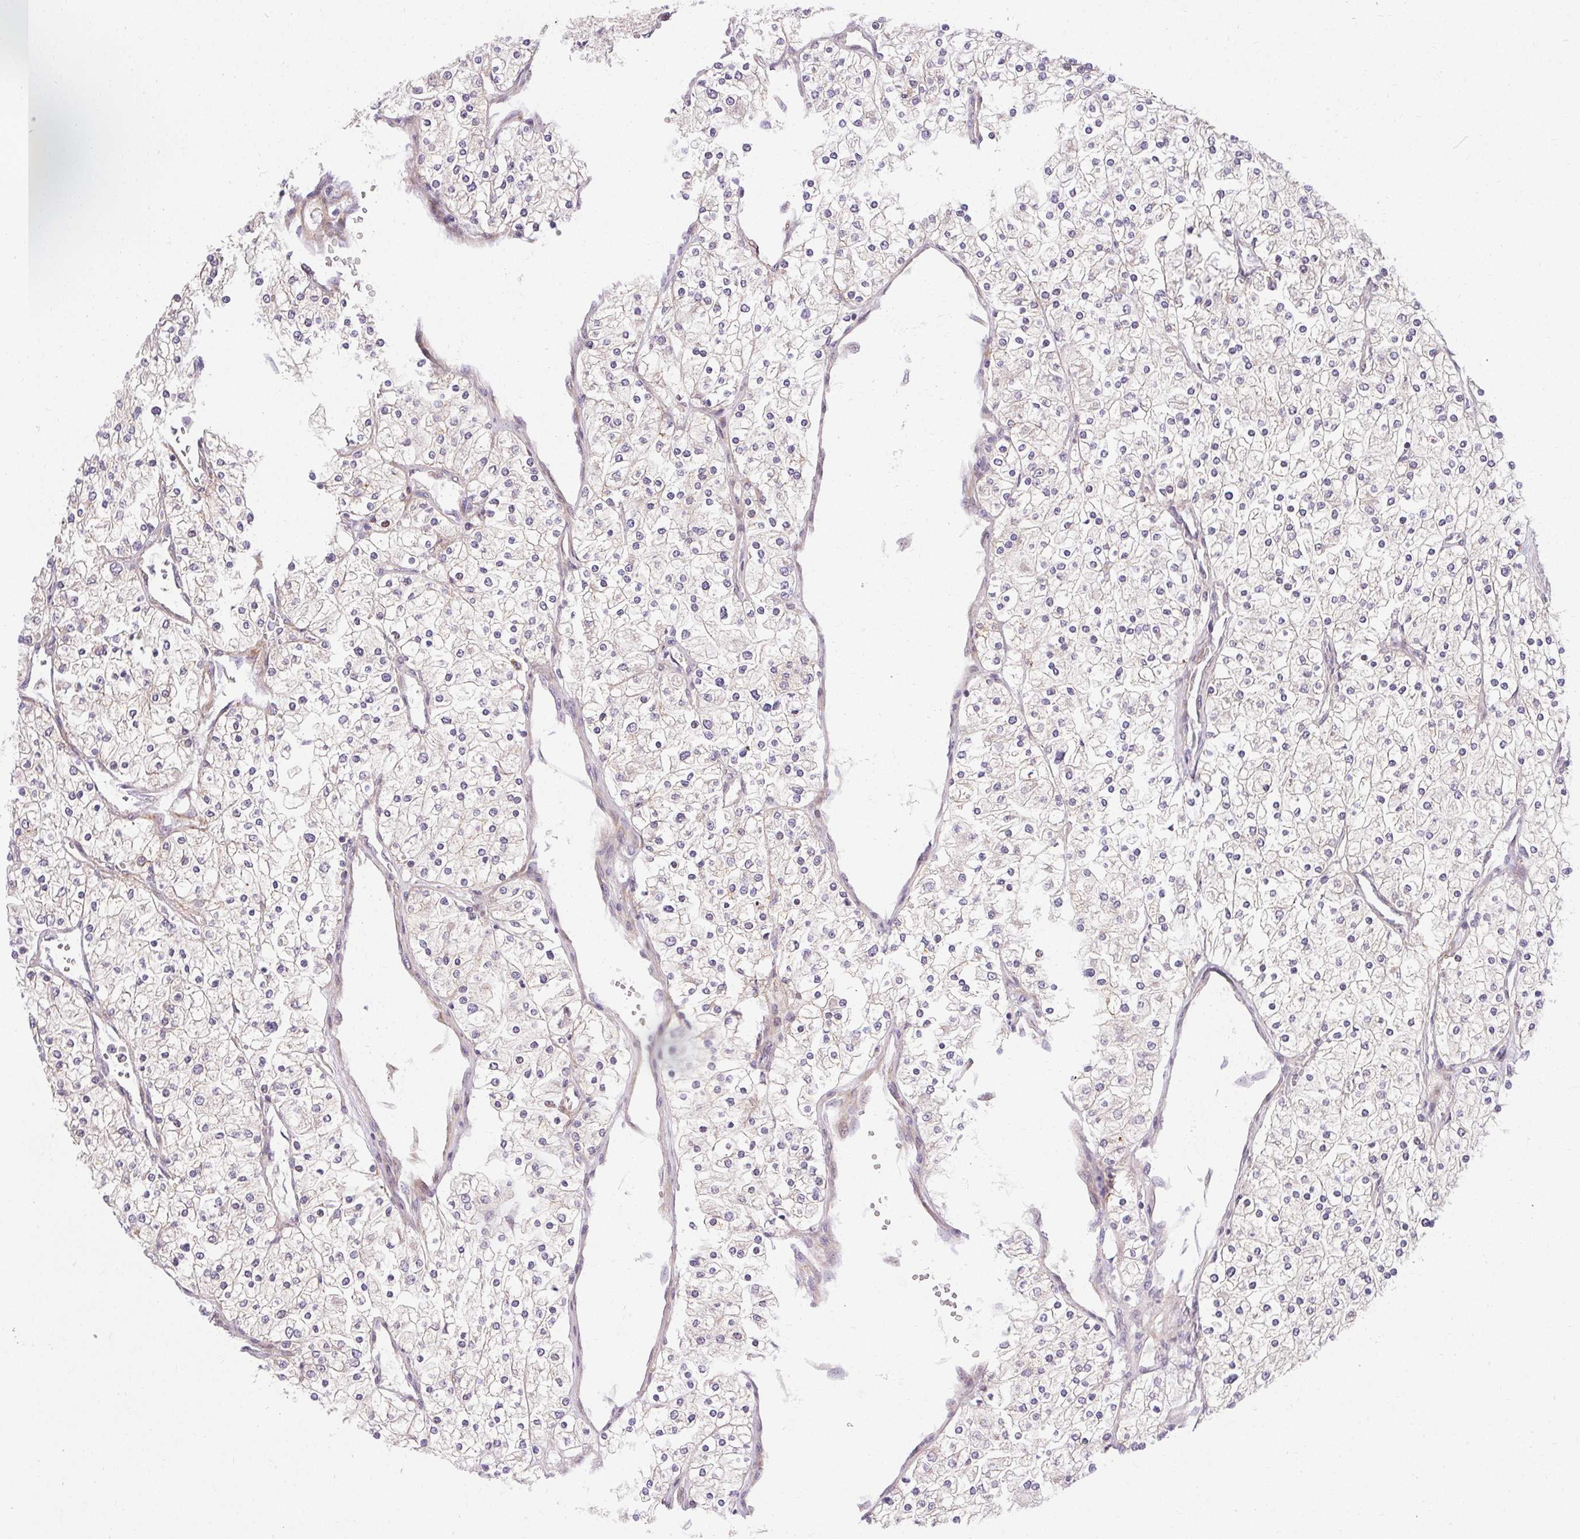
{"staining": {"intensity": "negative", "quantity": "none", "location": "none"}, "tissue": "renal cancer", "cell_type": "Tumor cells", "image_type": "cancer", "snomed": [{"axis": "morphology", "description": "Adenocarcinoma, NOS"}, {"axis": "topography", "description": "Kidney"}], "caption": "Human renal adenocarcinoma stained for a protein using IHC demonstrates no positivity in tumor cells.", "gene": "TMEM52B", "patient": {"sex": "male", "age": 80}}